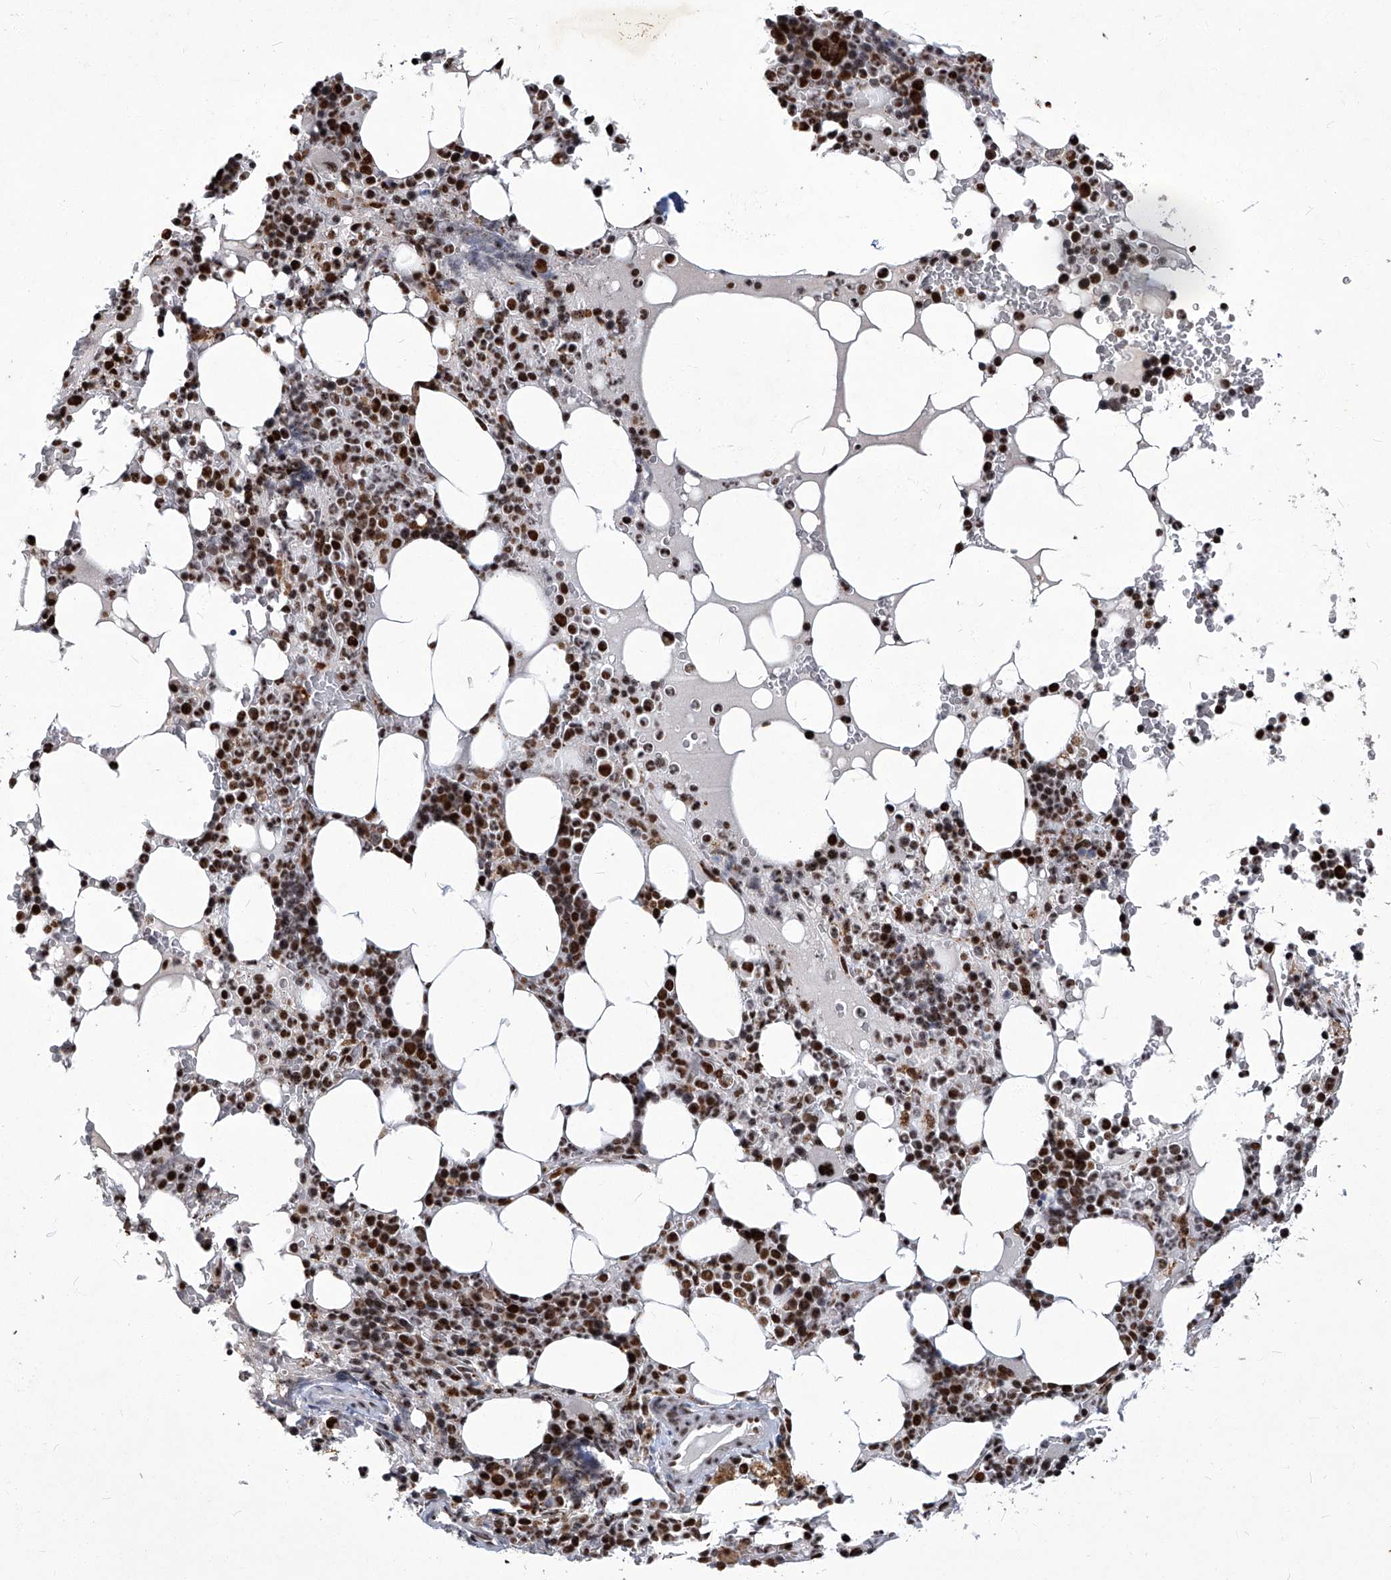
{"staining": {"intensity": "strong", "quantity": ">75%", "location": "nuclear"}, "tissue": "bone marrow", "cell_type": "Hematopoietic cells", "image_type": "normal", "snomed": [{"axis": "morphology", "description": "Normal tissue, NOS"}, {"axis": "topography", "description": "Bone marrow"}], "caption": "Protein expression analysis of normal human bone marrow reveals strong nuclear expression in approximately >75% of hematopoietic cells.", "gene": "HBP1", "patient": {"sex": "male", "age": 58}}